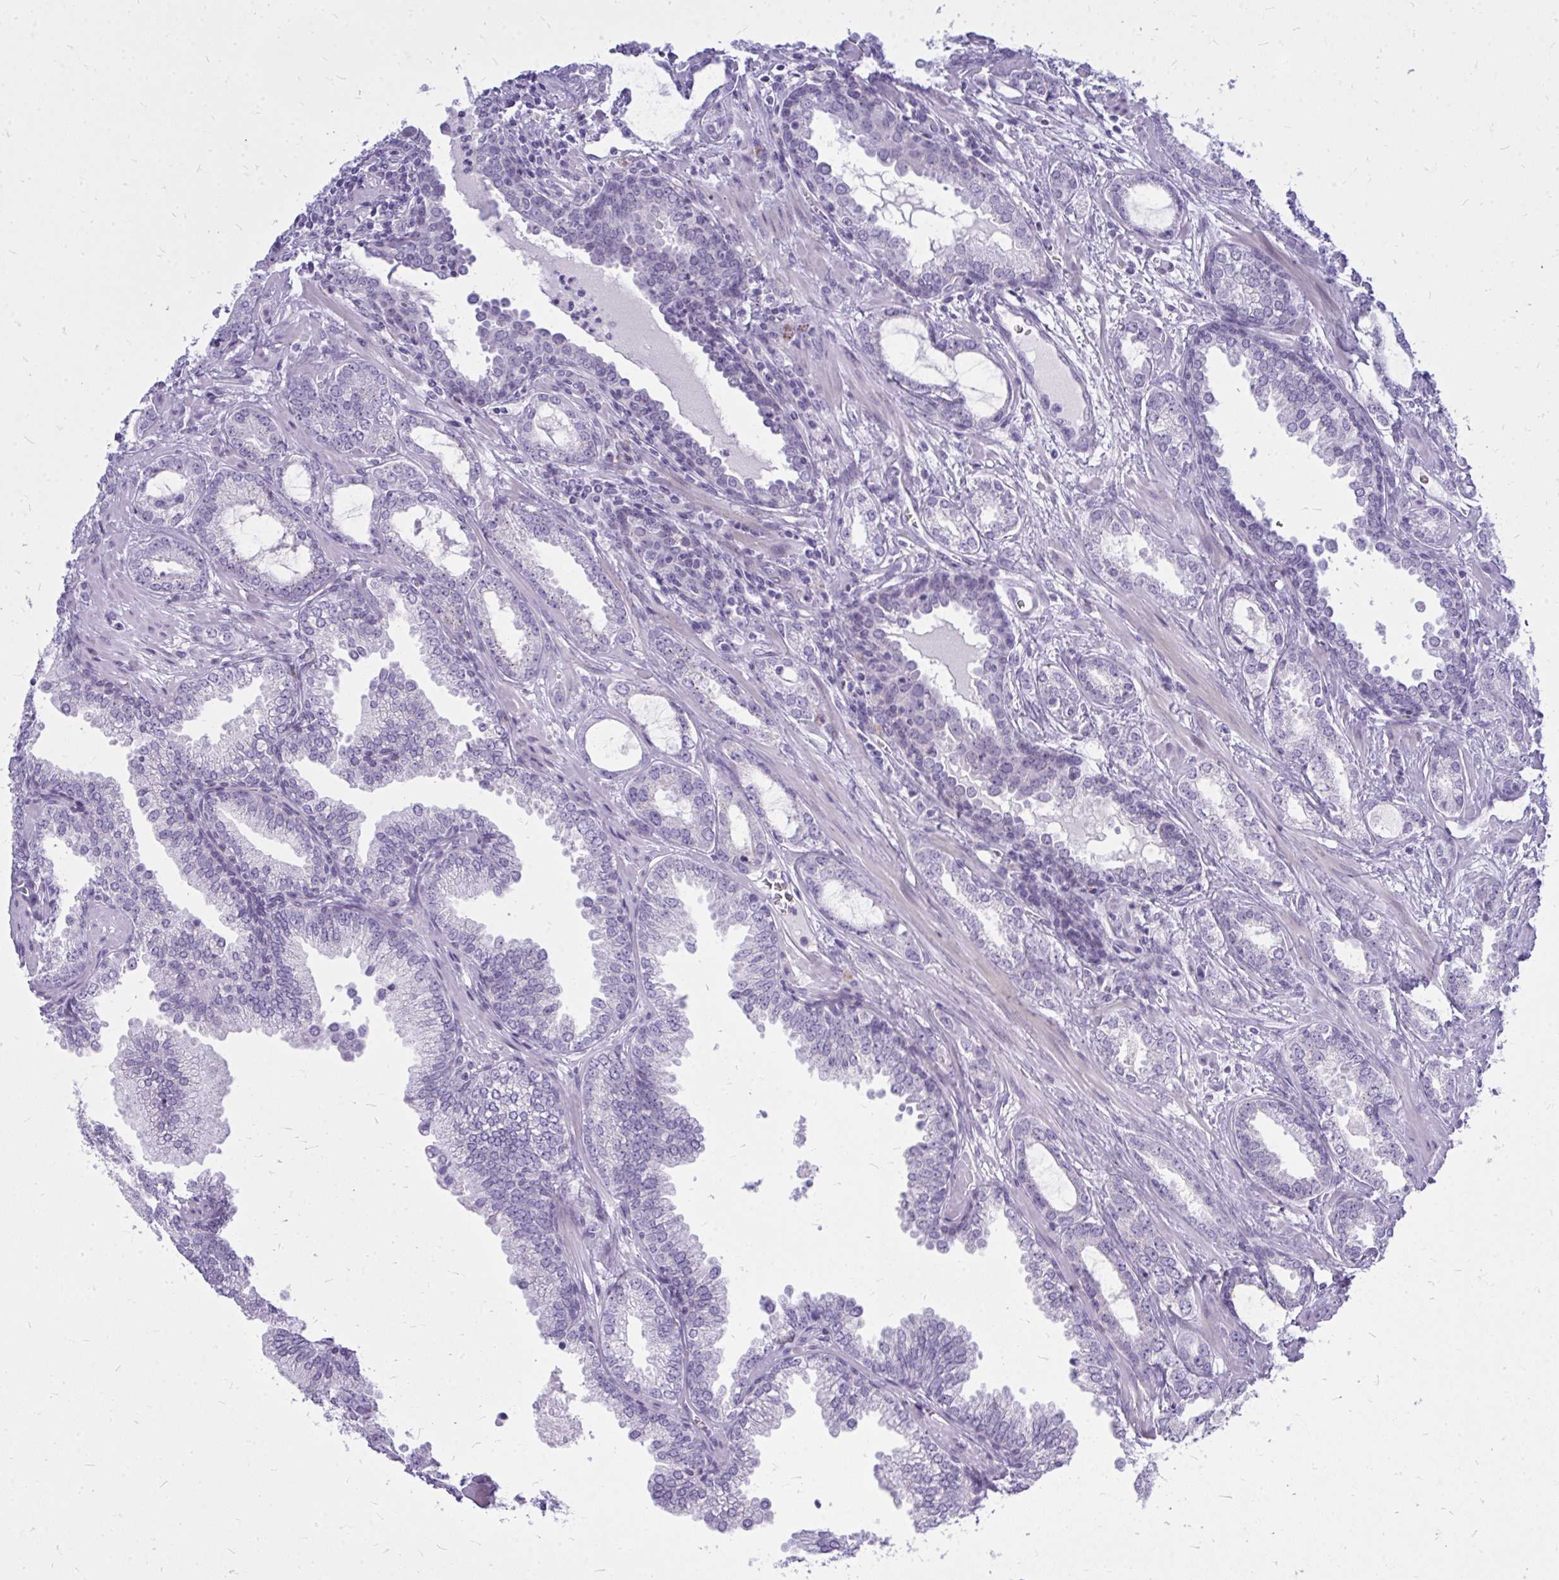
{"staining": {"intensity": "negative", "quantity": "none", "location": "none"}, "tissue": "prostate cancer", "cell_type": "Tumor cells", "image_type": "cancer", "snomed": [{"axis": "morphology", "description": "Adenocarcinoma, Medium grade"}, {"axis": "topography", "description": "Prostate"}], "caption": "Immunohistochemistry (IHC) photomicrograph of human prostate medium-grade adenocarcinoma stained for a protein (brown), which shows no expression in tumor cells.", "gene": "ZSCAN25", "patient": {"sex": "male", "age": 57}}